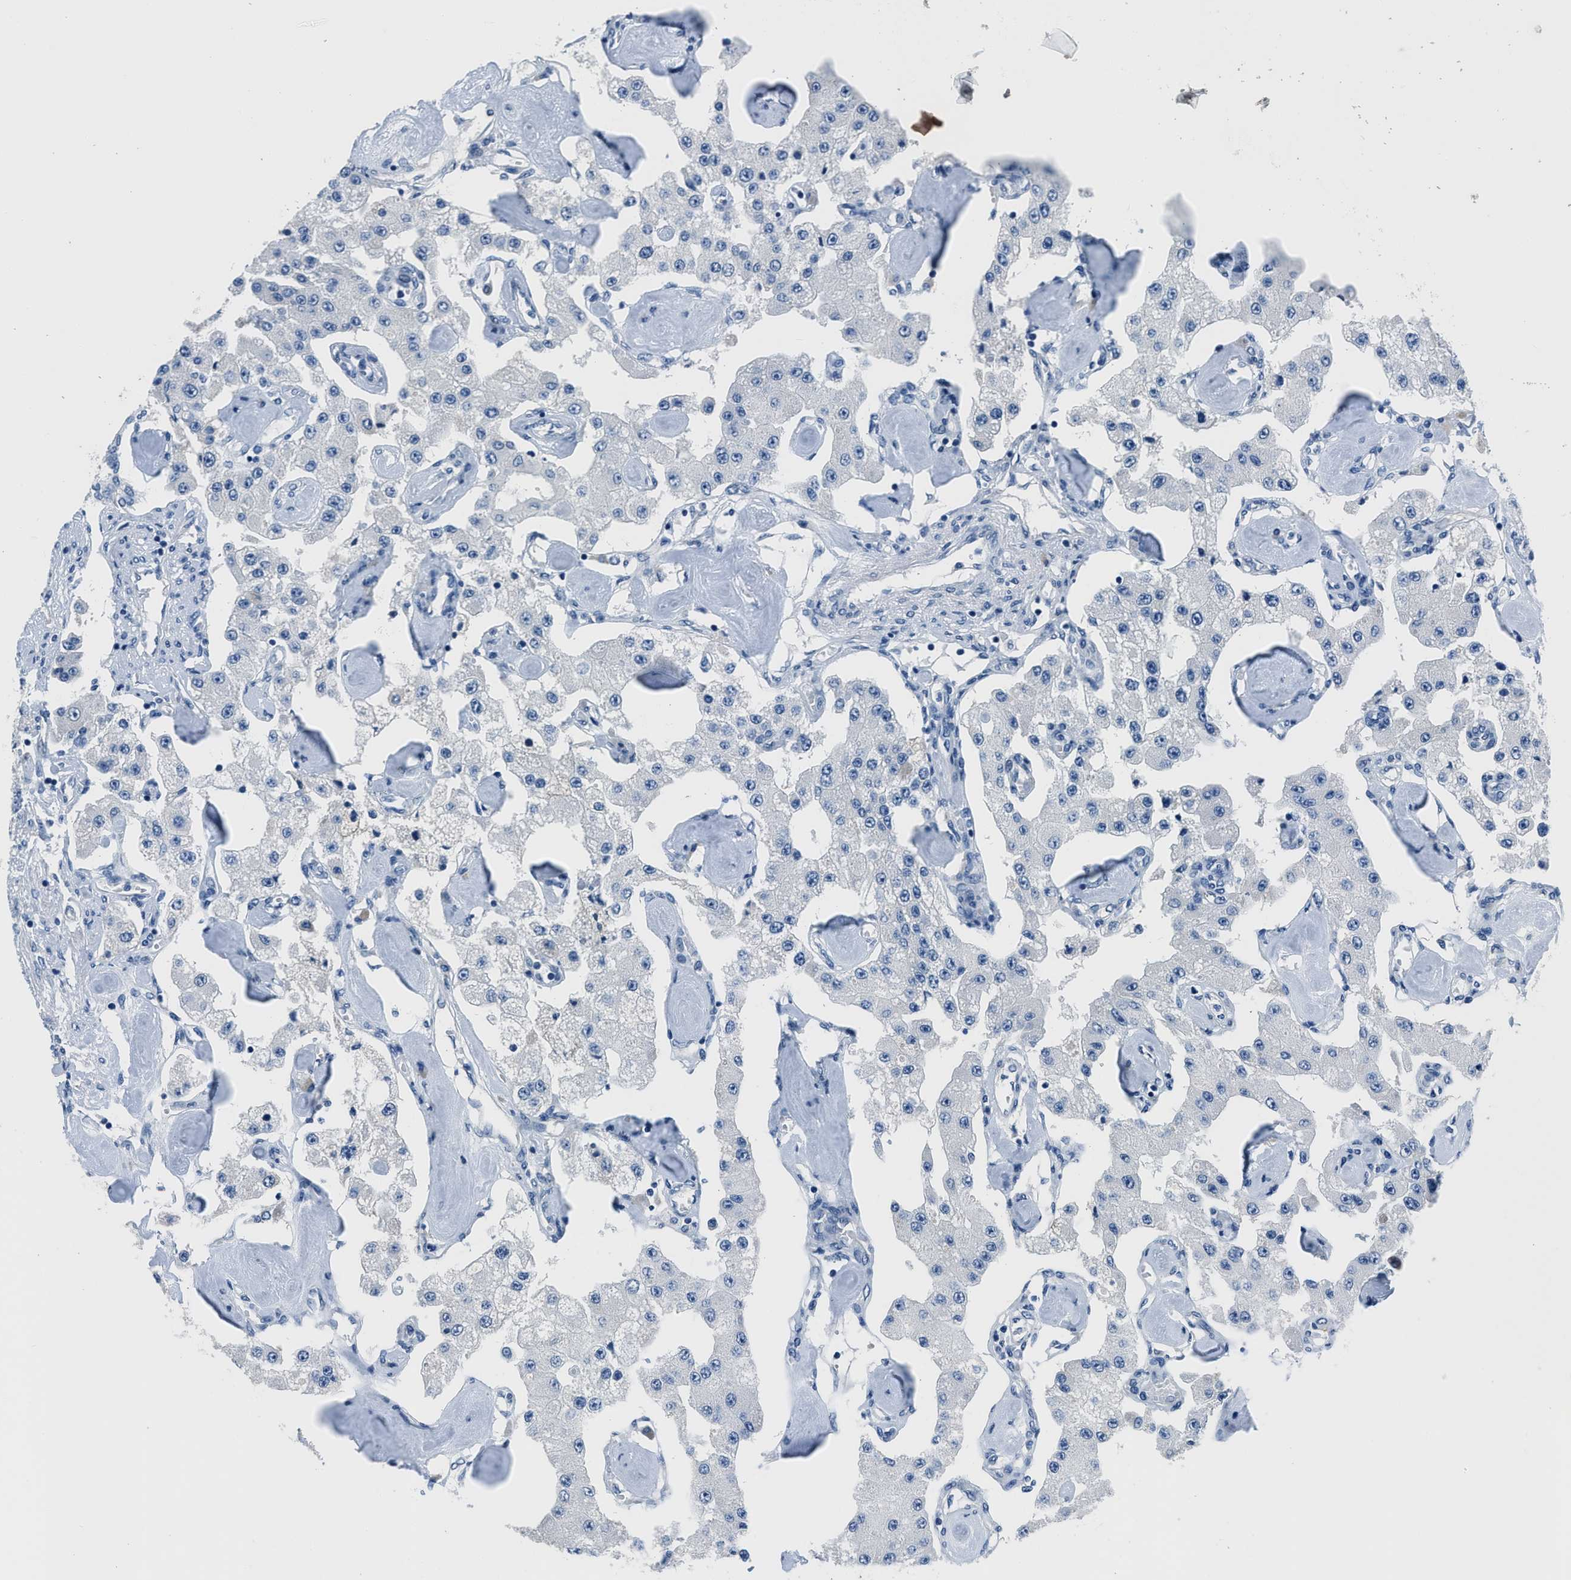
{"staining": {"intensity": "negative", "quantity": "none", "location": "none"}, "tissue": "carcinoid", "cell_type": "Tumor cells", "image_type": "cancer", "snomed": [{"axis": "morphology", "description": "Carcinoid, malignant, NOS"}, {"axis": "topography", "description": "Pancreas"}], "caption": "Immunohistochemistry (IHC) of human carcinoid displays no positivity in tumor cells. (Stains: DAB immunohistochemistry with hematoxylin counter stain, Microscopy: brightfield microscopy at high magnification).", "gene": "GJA3", "patient": {"sex": "male", "age": 41}}